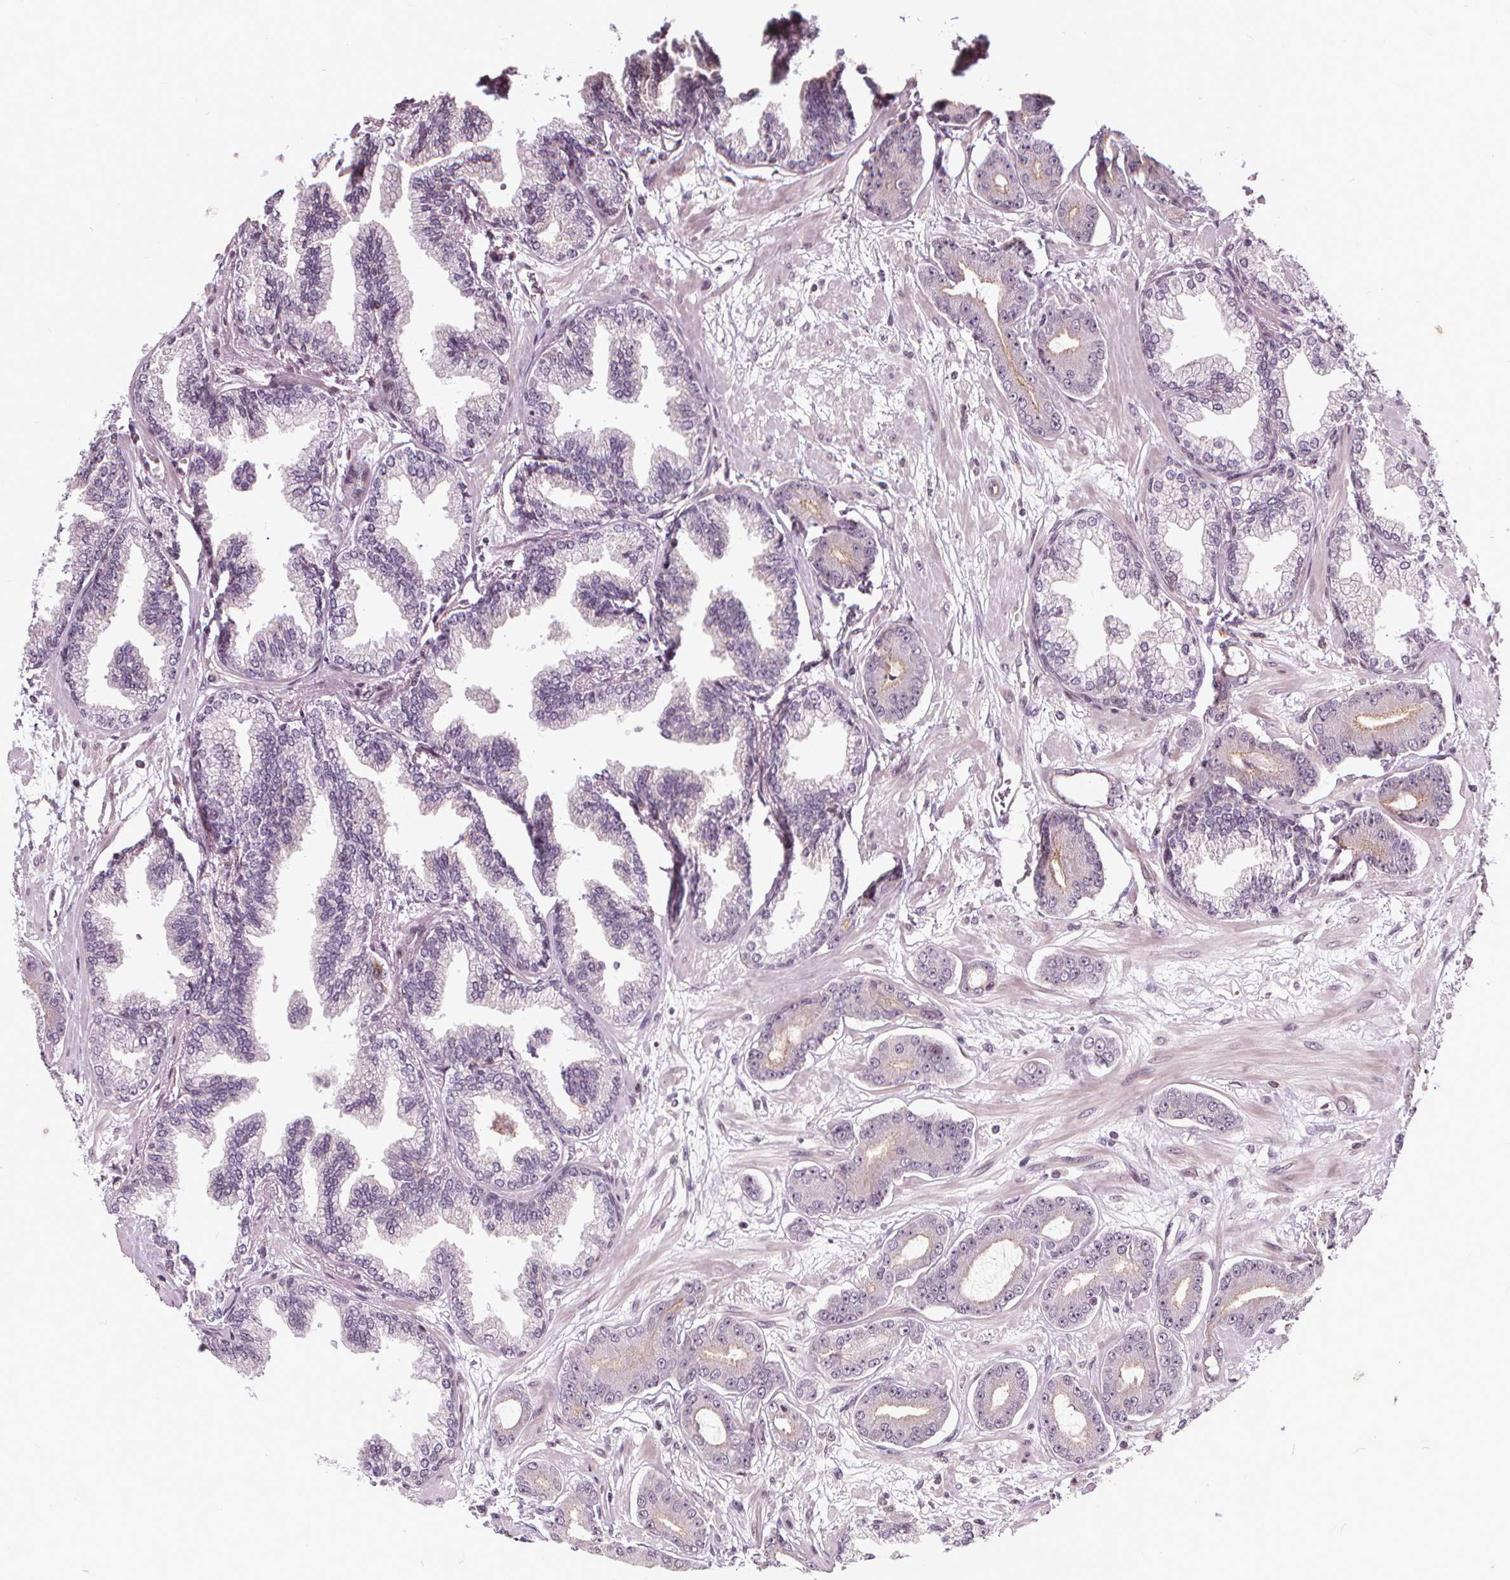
{"staining": {"intensity": "negative", "quantity": "none", "location": "none"}, "tissue": "prostate cancer", "cell_type": "Tumor cells", "image_type": "cancer", "snomed": [{"axis": "morphology", "description": "Adenocarcinoma, Low grade"}, {"axis": "topography", "description": "Prostate"}], "caption": "Tumor cells are negative for brown protein staining in prostate cancer.", "gene": "INPP5E", "patient": {"sex": "male", "age": 64}}